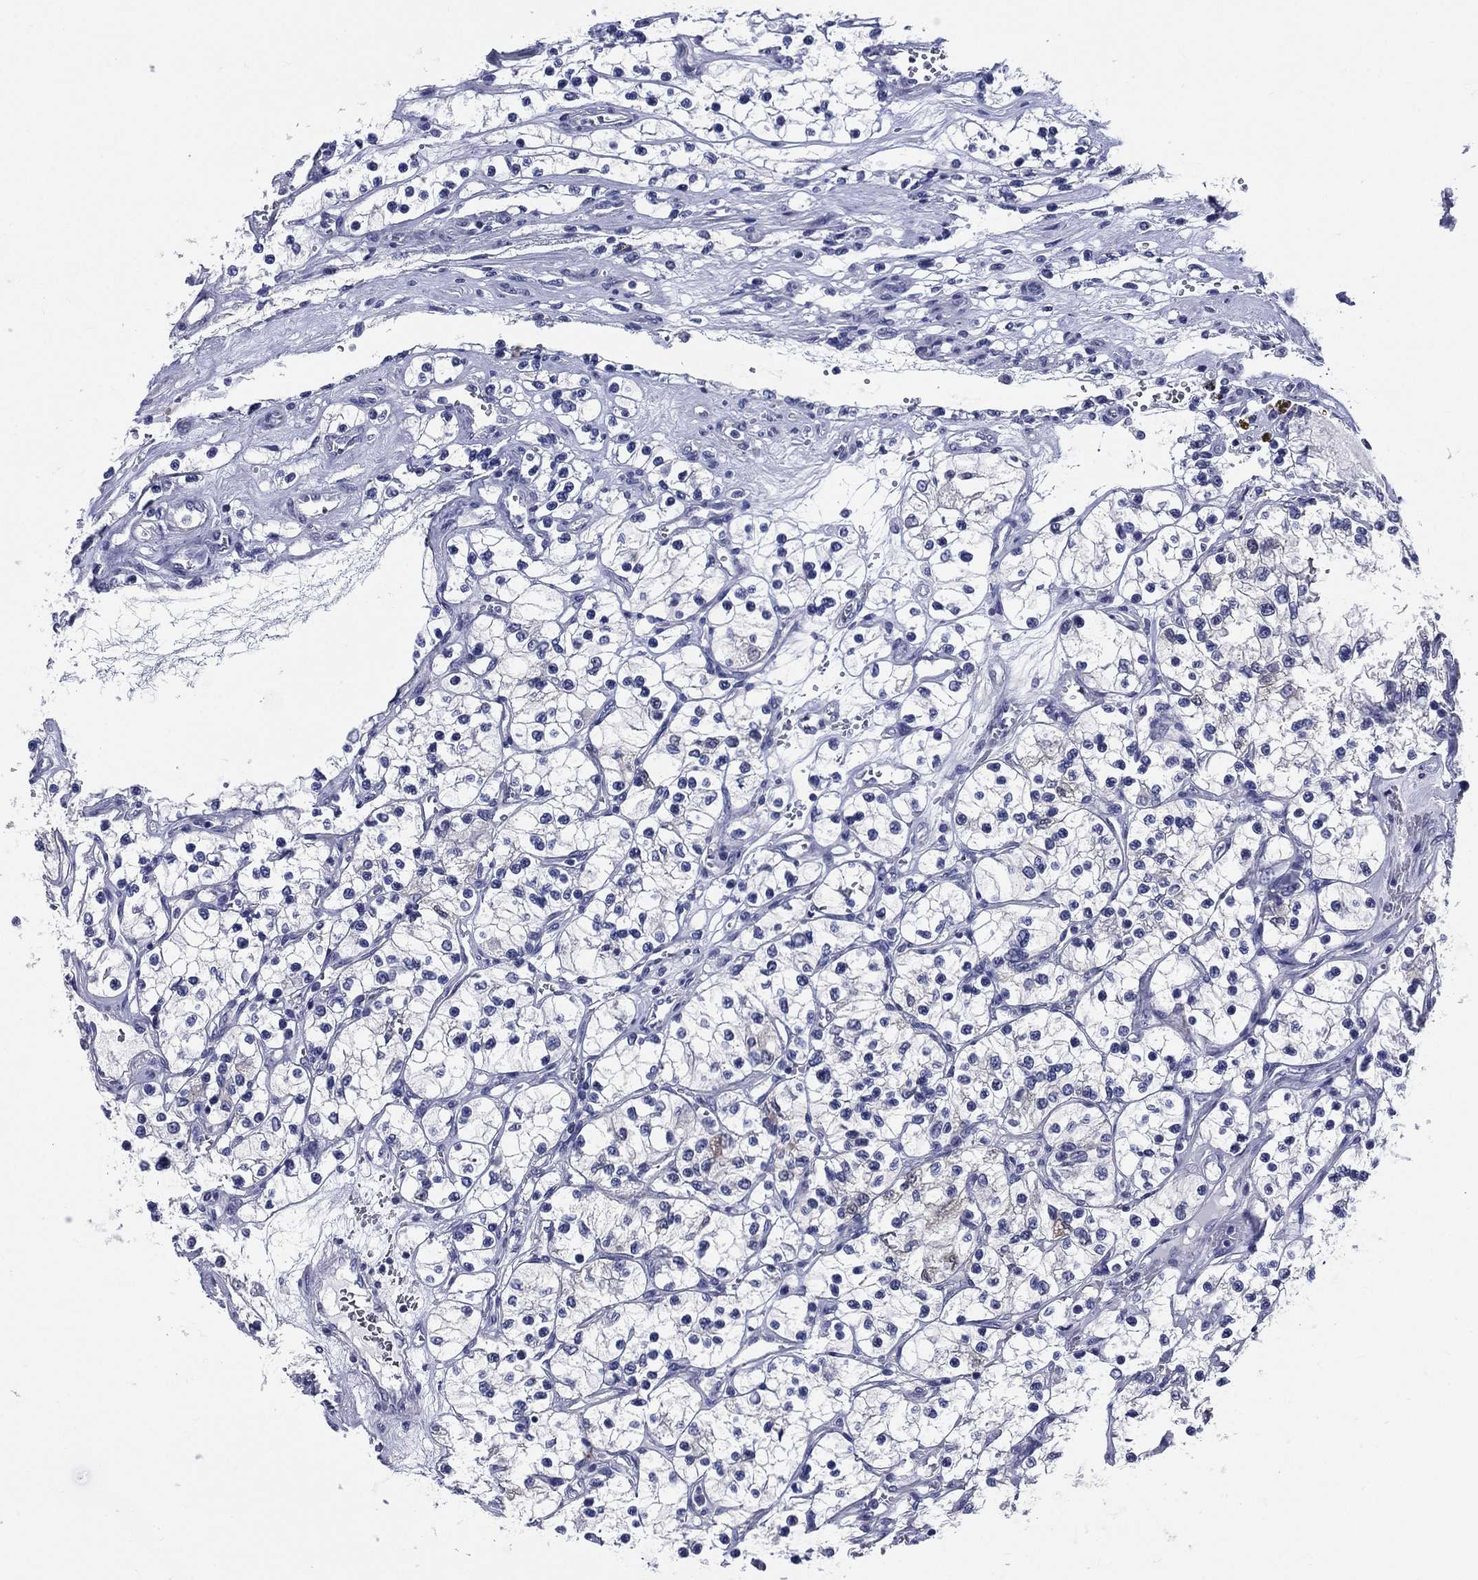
{"staining": {"intensity": "negative", "quantity": "none", "location": "none"}, "tissue": "renal cancer", "cell_type": "Tumor cells", "image_type": "cancer", "snomed": [{"axis": "morphology", "description": "Adenocarcinoma, NOS"}, {"axis": "topography", "description": "Kidney"}], "caption": "IHC image of human adenocarcinoma (renal) stained for a protein (brown), which displays no staining in tumor cells.", "gene": "DPYS", "patient": {"sex": "female", "age": 69}}